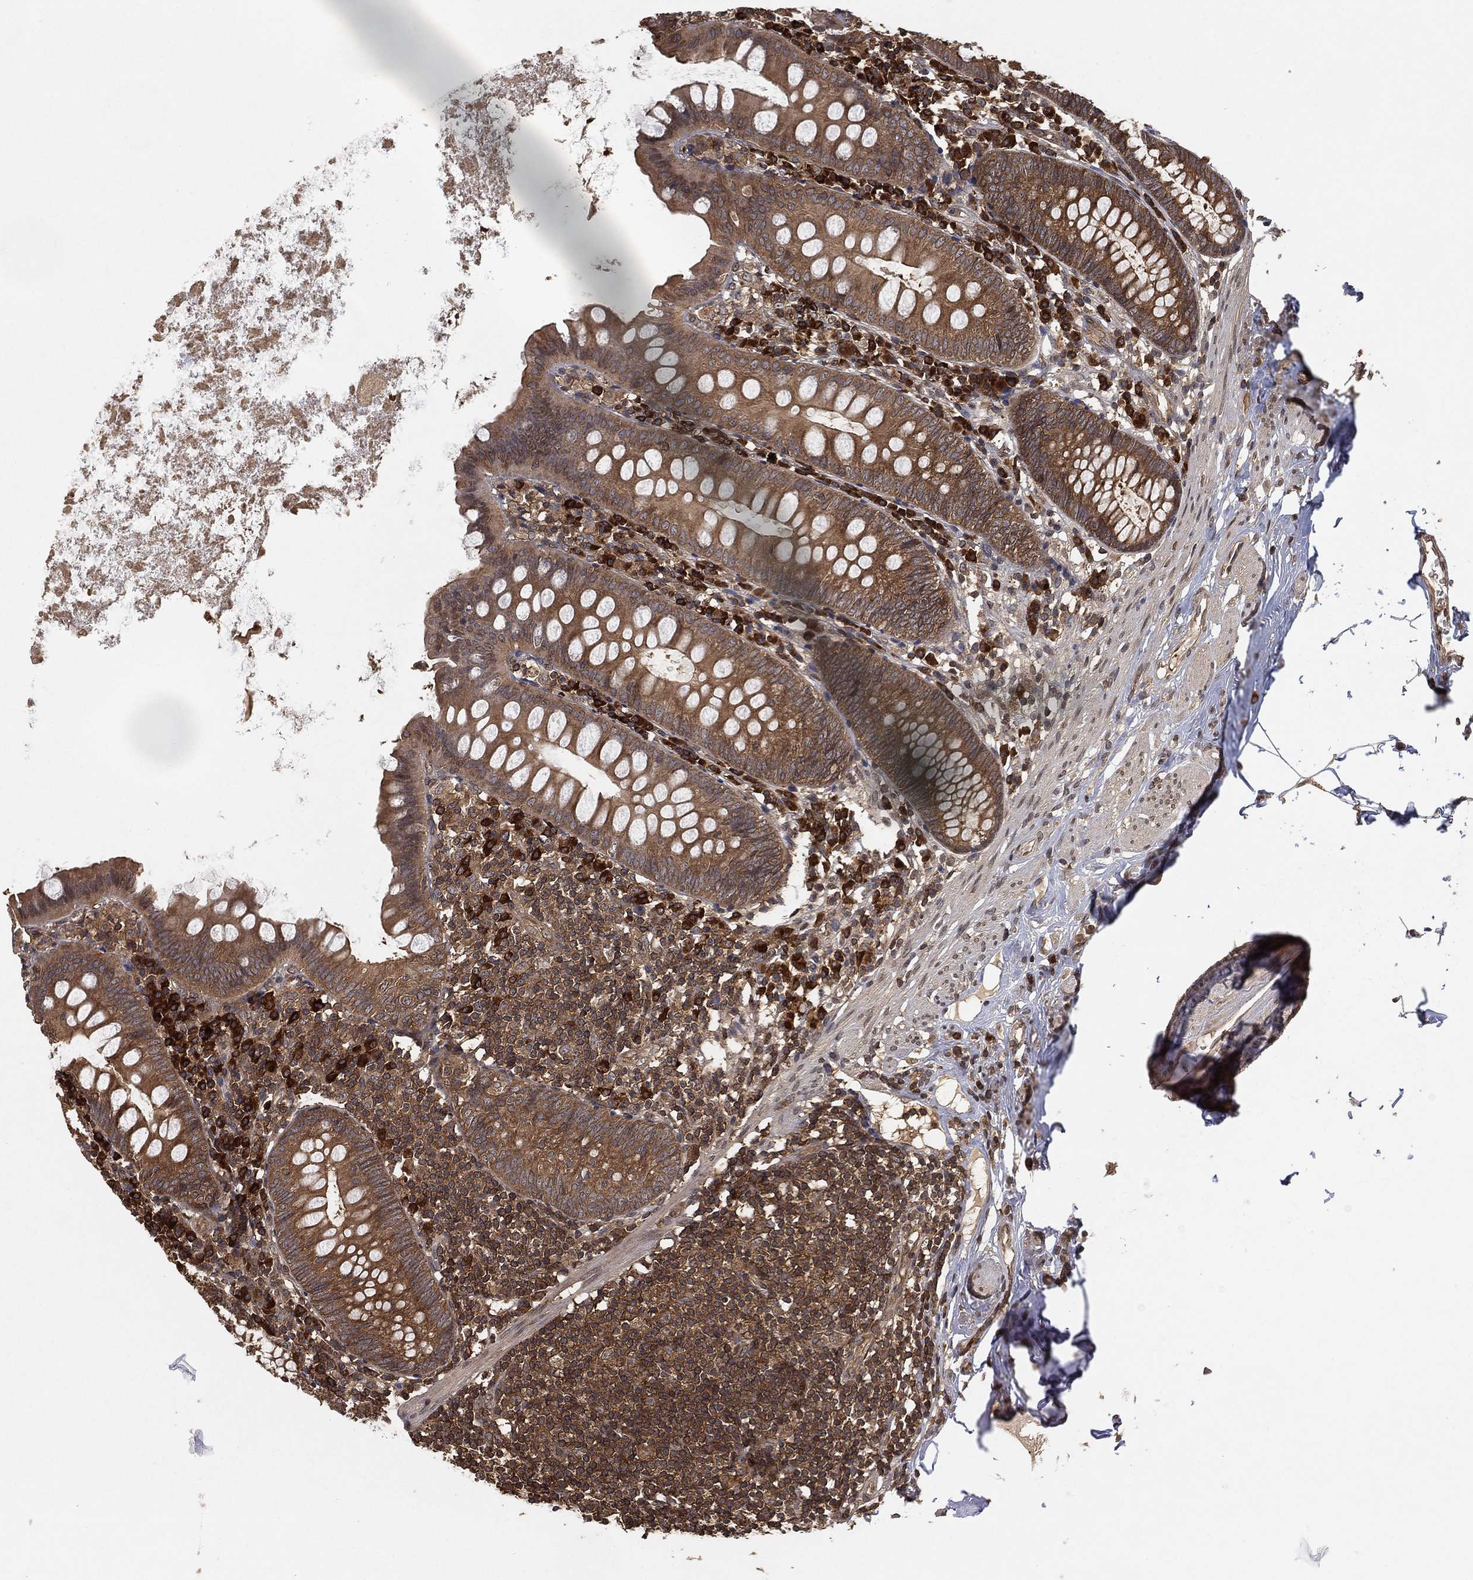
{"staining": {"intensity": "moderate", "quantity": ">75%", "location": "cytoplasmic/membranous"}, "tissue": "appendix", "cell_type": "Glandular cells", "image_type": "normal", "snomed": [{"axis": "morphology", "description": "Normal tissue, NOS"}, {"axis": "topography", "description": "Appendix"}], "caption": "Brown immunohistochemical staining in normal appendix reveals moderate cytoplasmic/membranous expression in approximately >75% of glandular cells. (brown staining indicates protein expression, while blue staining denotes nuclei).", "gene": "UBA5", "patient": {"sex": "female", "age": 82}}